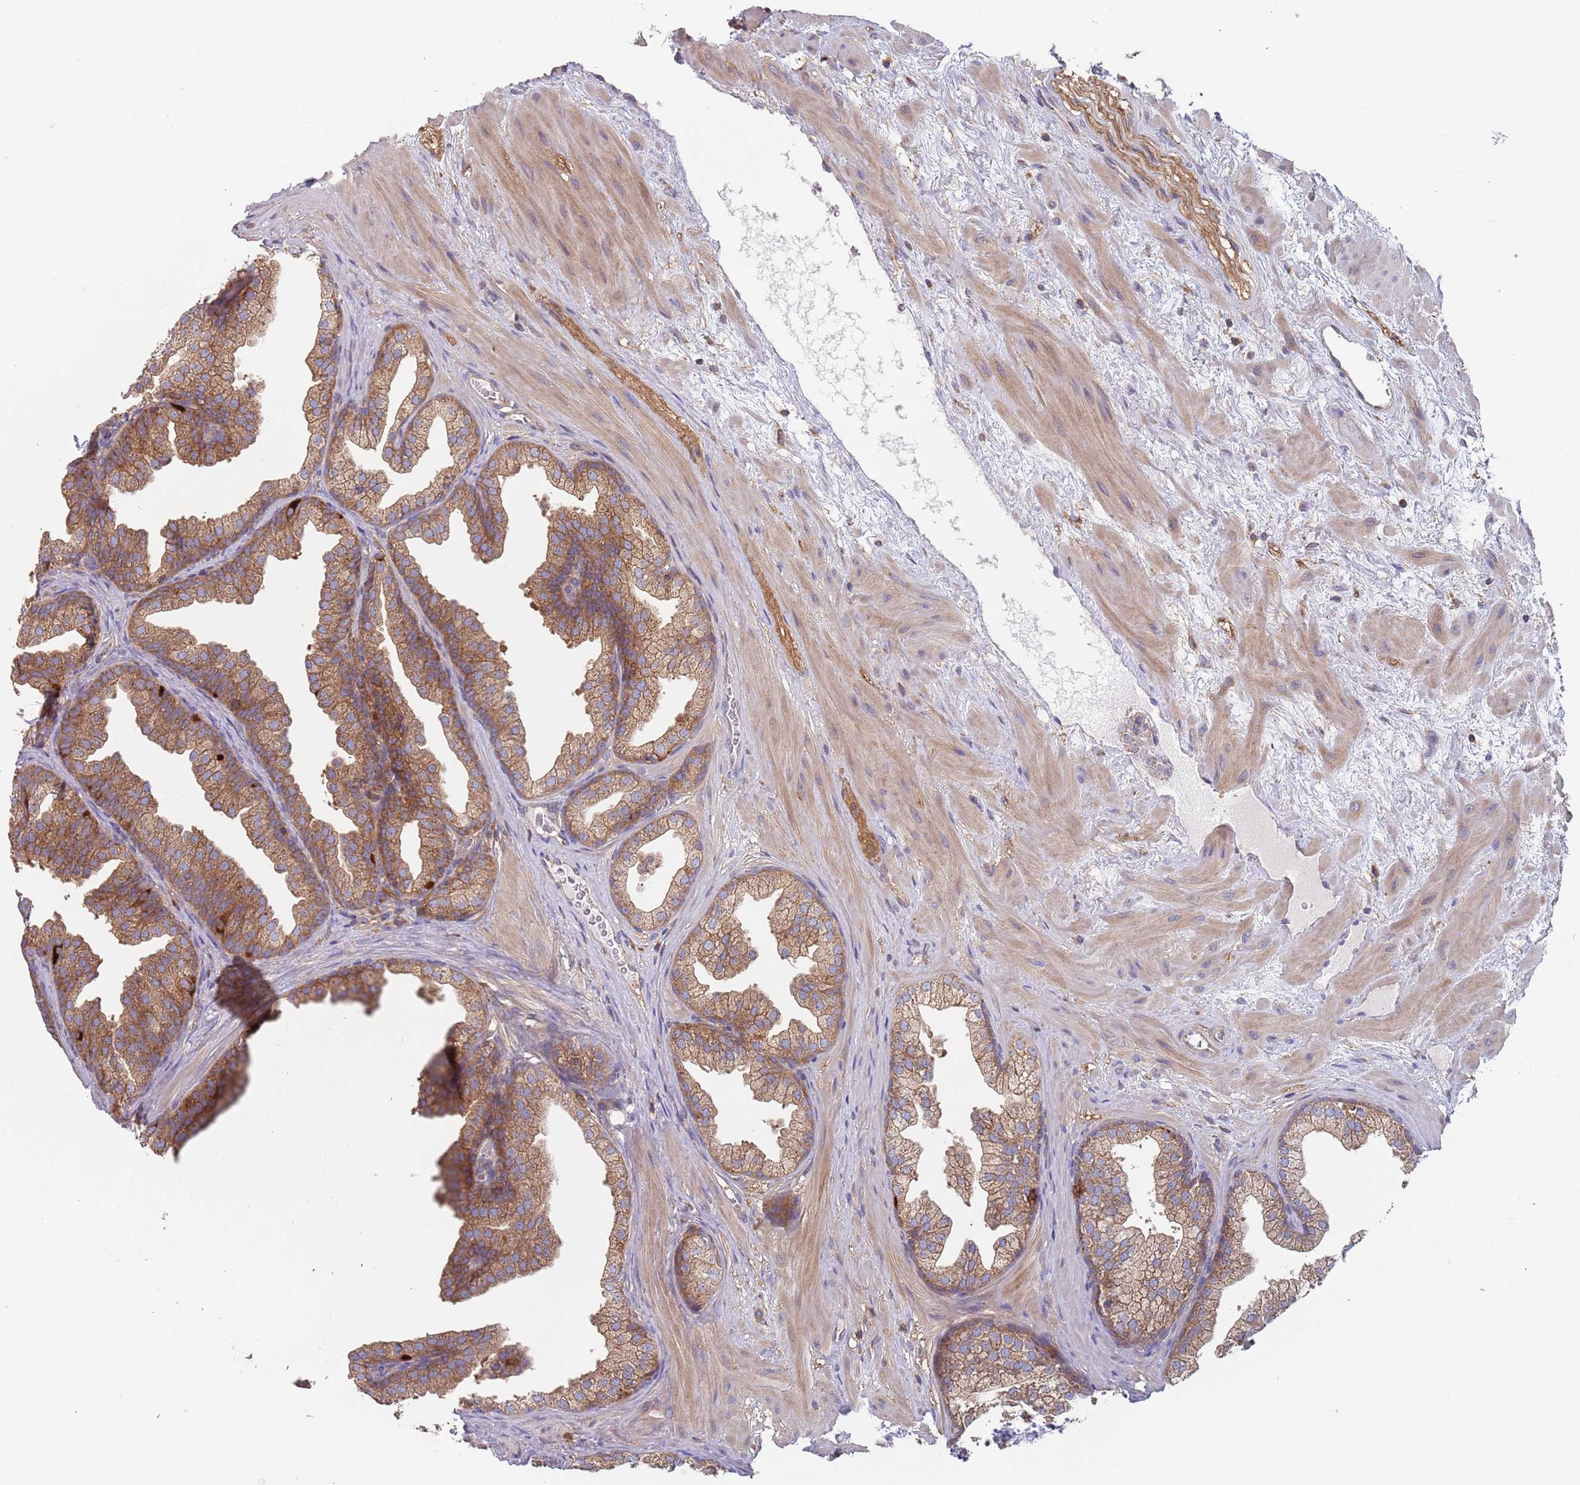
{"staining": {"intensity": "moderate", "quantity": ">75%", "location": "cytoplasmic/membranous"}, "tissue": "prostate", "cell_type": "Glandular cells", "image_type": "normal", "snomed": [{"axis": "morphology", "description": "Normal tissue, NOS"}, {"axis": "topography", "description": "Prostate"}], "caption": "Unremarkable prostate demonstrates moderate cytoplasmic/membranous staining in approximately >75% of glandular cells.", "gene": "GDI1", "patient": {"sex": "male", "age": 37}}